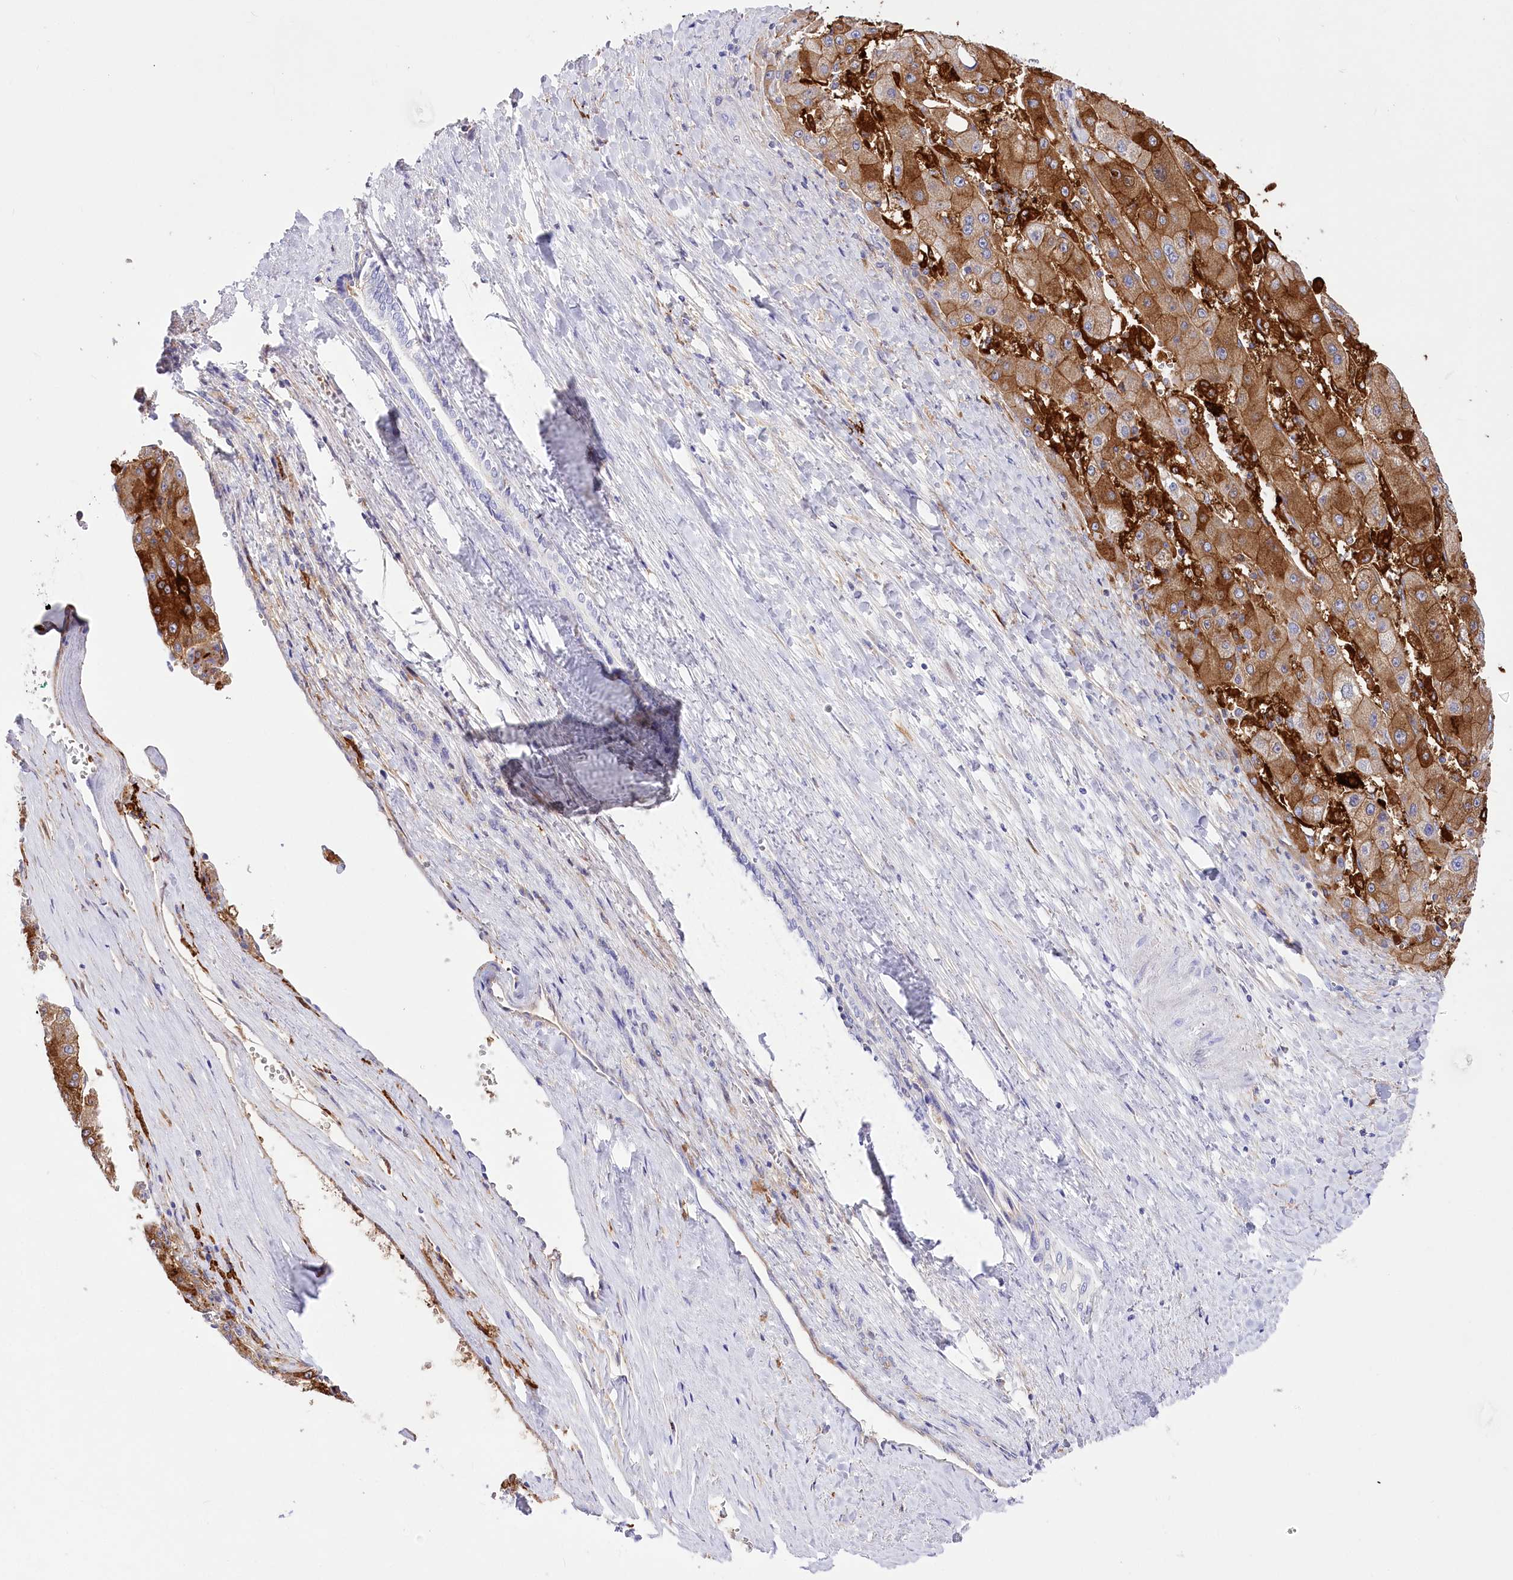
{"staining": {"intensity": "strong", "quantity": ">75%", "location": "cytoplasmic/membranous"}, "tissue": "liver cancer", "cell_type": "Tumor cells", "image_type": "cancer", "snomed": [{"axis": "morphology", "description": "Carcinoma, Hepatocellular, NOS"}, {"axis": "topography", "description": "Liver"}], "caption": "This is a histology image of IHC staining of liver cancer, which shows strong positivity in the cytoplasmic/membranous of tumor cells.", "gene": "DNAJC19", "patient": {"sex": "female", "age": 73}}